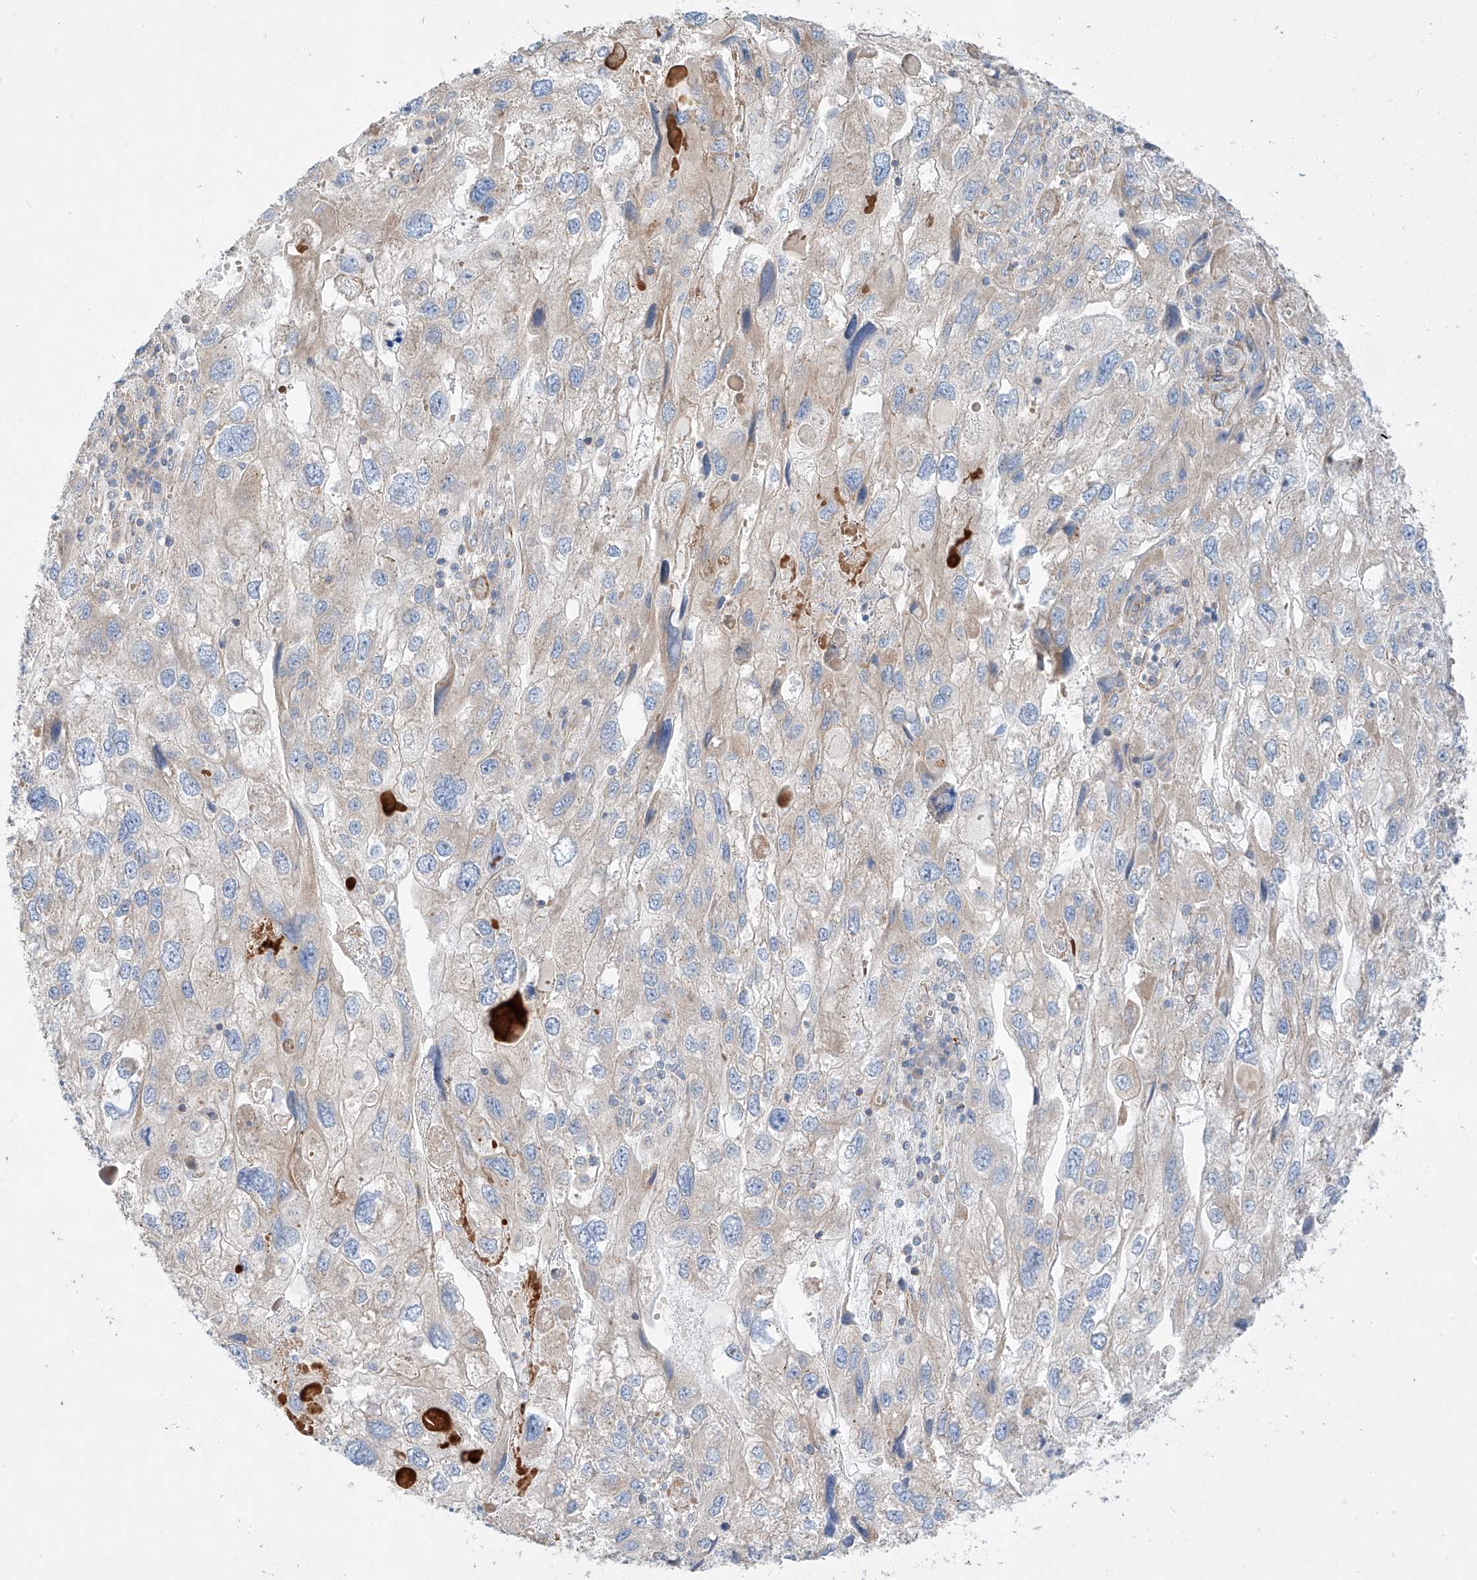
{"staining": {"intensity": "moderate", "quantity": "<25%", "location": "cytoplasmic/membranous"}, "tissue": "endometrial cancer", "cell_type": "Tumor cells", "image_type": "cancer", "snomed": [{"axis": "morphology", "description": "Adenocarcinoma, NOS"}, {"axis": "topography", "description": "Endometrium"}], "caption": "Human endometrial adenocarcinoma stained for a protein (brown) demonstrates moderate cytoplasmic/membranous positive expression in about <25% of tumor cells.", "gene": "MINDY4", "patient": {"sex": "female", "age": 49}}